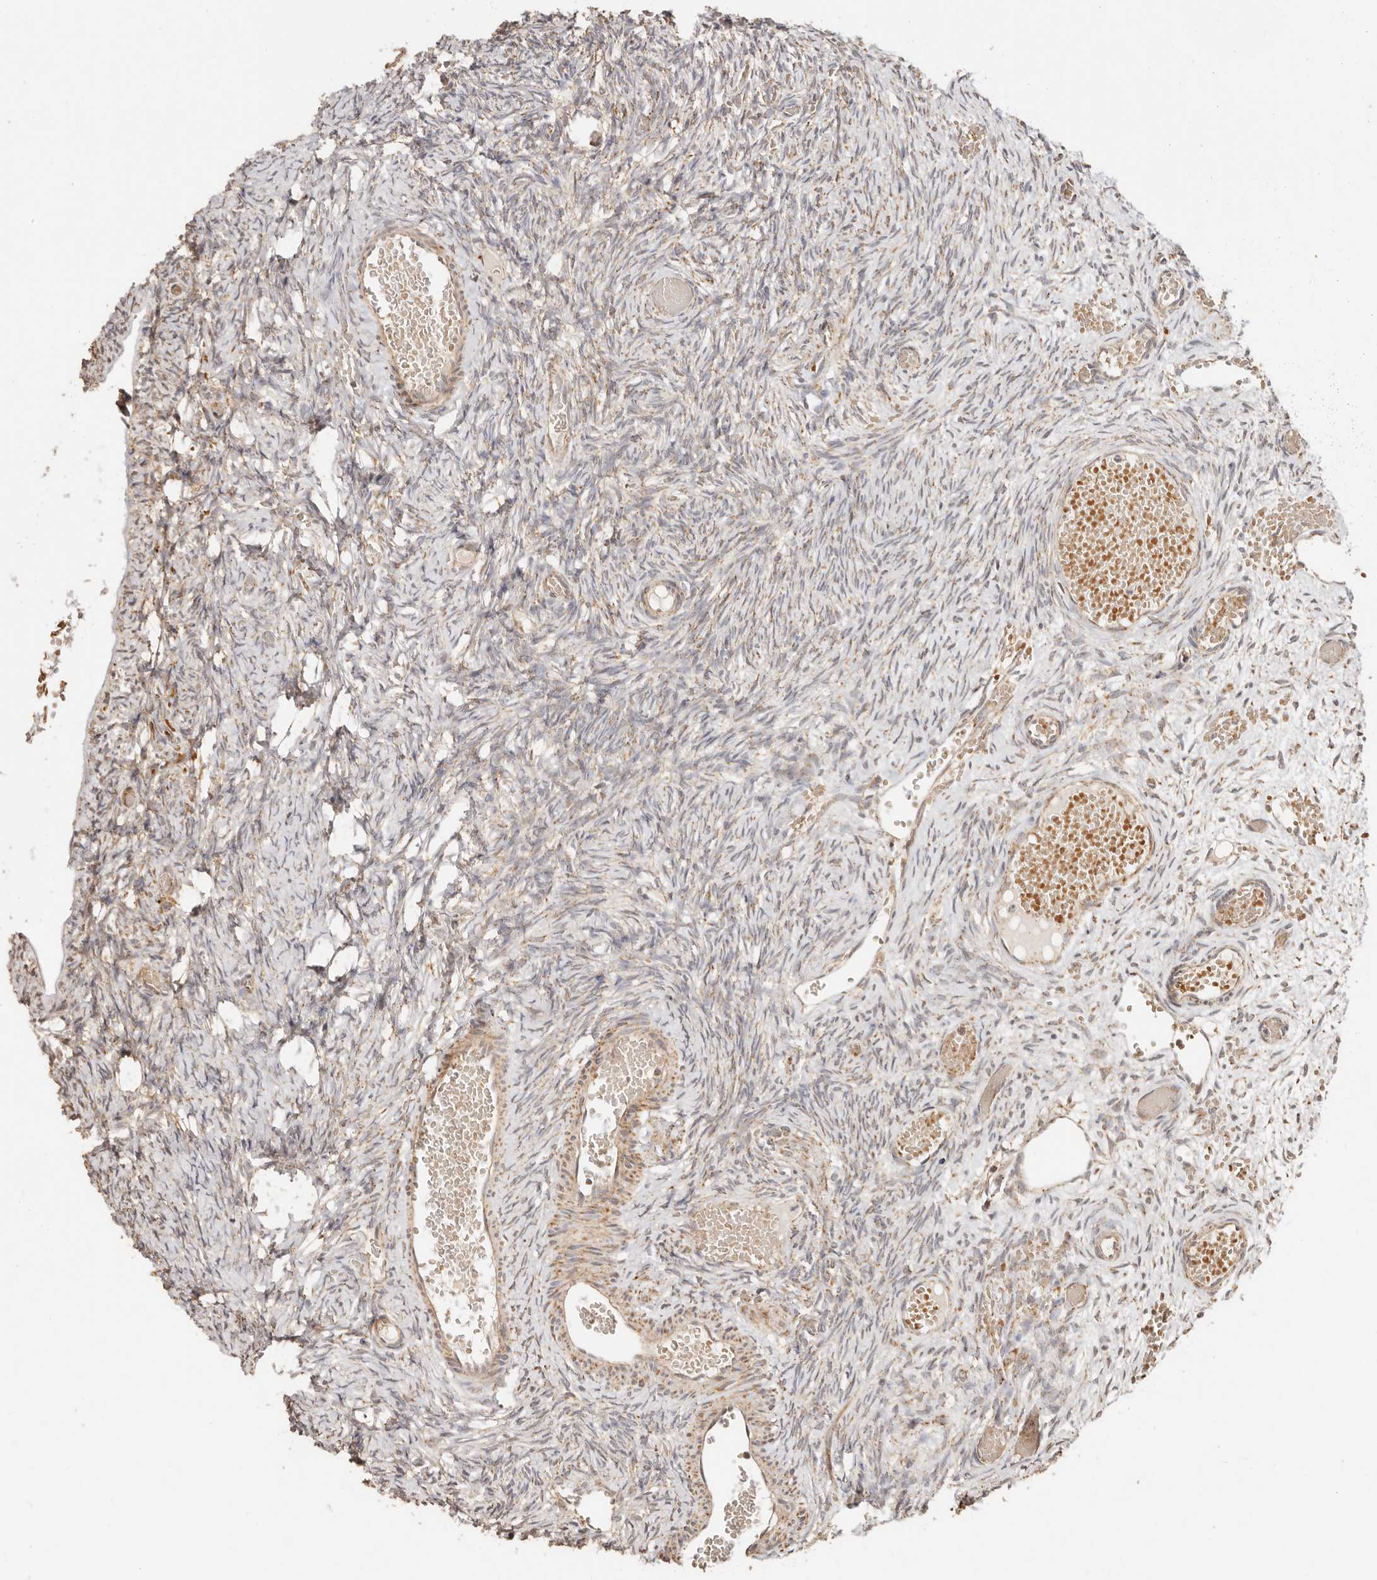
{"staining": {"intensity": "weak", "quantity": "25%-75%", "location": "cytoplasmic/membranous"}, "tissue": "ovary", "cell_type": "Ovarian stroma cells", "image_type": "normal", "snomed": [{"axis": "morphology", "description": "Adenocarcinoma, NOS"}, {"axis": "topography", "description": "Endometrium"}], "caption": "High-power microscopy captured an immunohistochemistry micrograph of normal ovary, revealing weak cytoplasmic/membranous positivity in about 25%-75% of ovarian stroma cells.", "gene": "NDUFB11", "patient": {"sex": "female", "age": 32}}